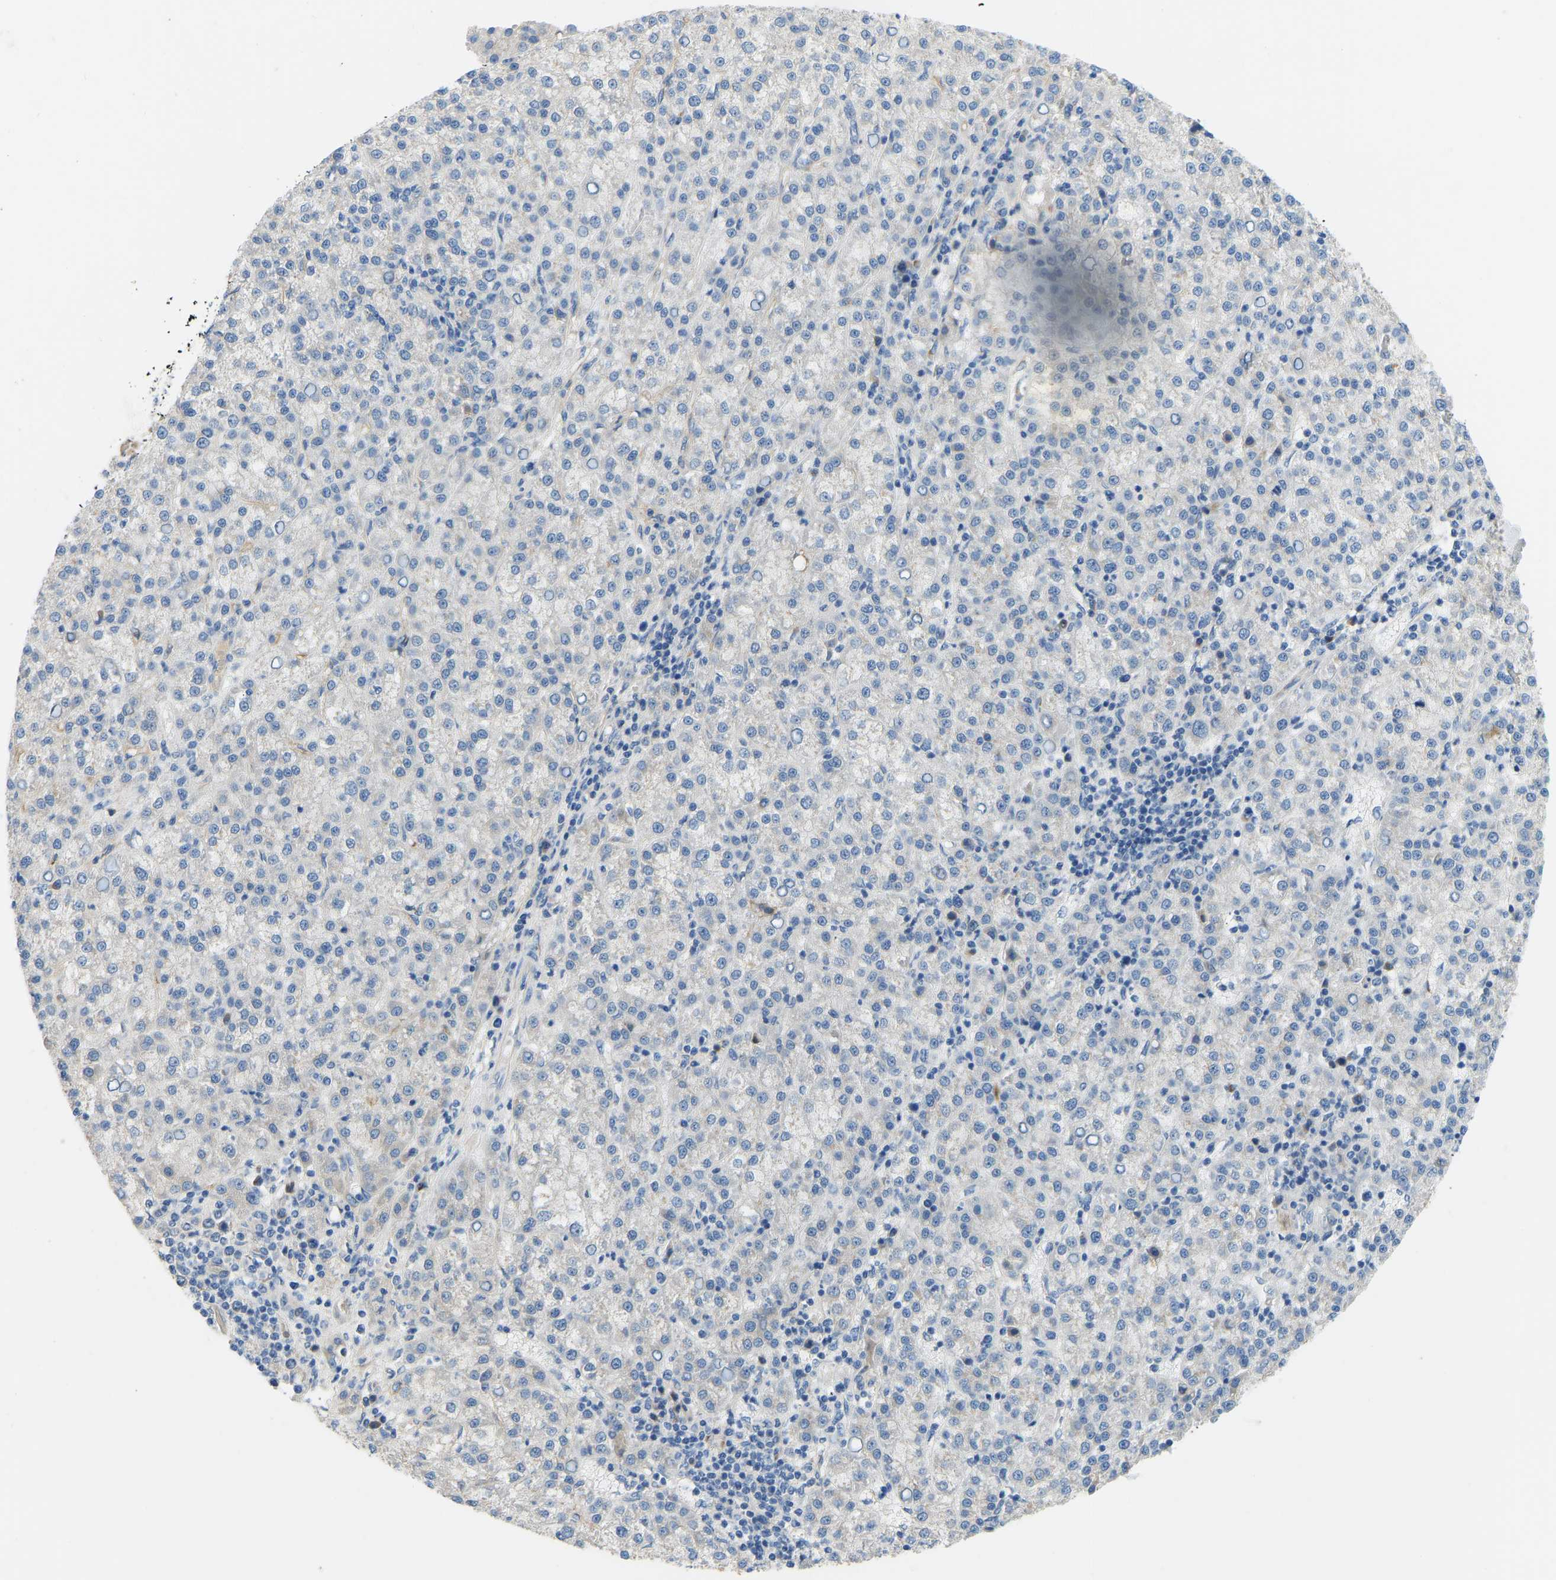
{"staining": {"intensity": "negative", "quantity": "none", "location": "none"}, "tissue": "liver cancer", "cell_type": "Tumor cells", "image_type": "cancer", "snomed": [{"axis": "morphology", "description": "Carcinoma, Hepatocellular, NOS"}, {"axis": "topography", "description": "Liver"}], "caption": "This is an immunohistochemistry micrograph of hepatocellular carcinoma (liver). There is no expression in tumor cells.", "gene": "COL15A1", "patient": {"sex": "female", "age": 58}}